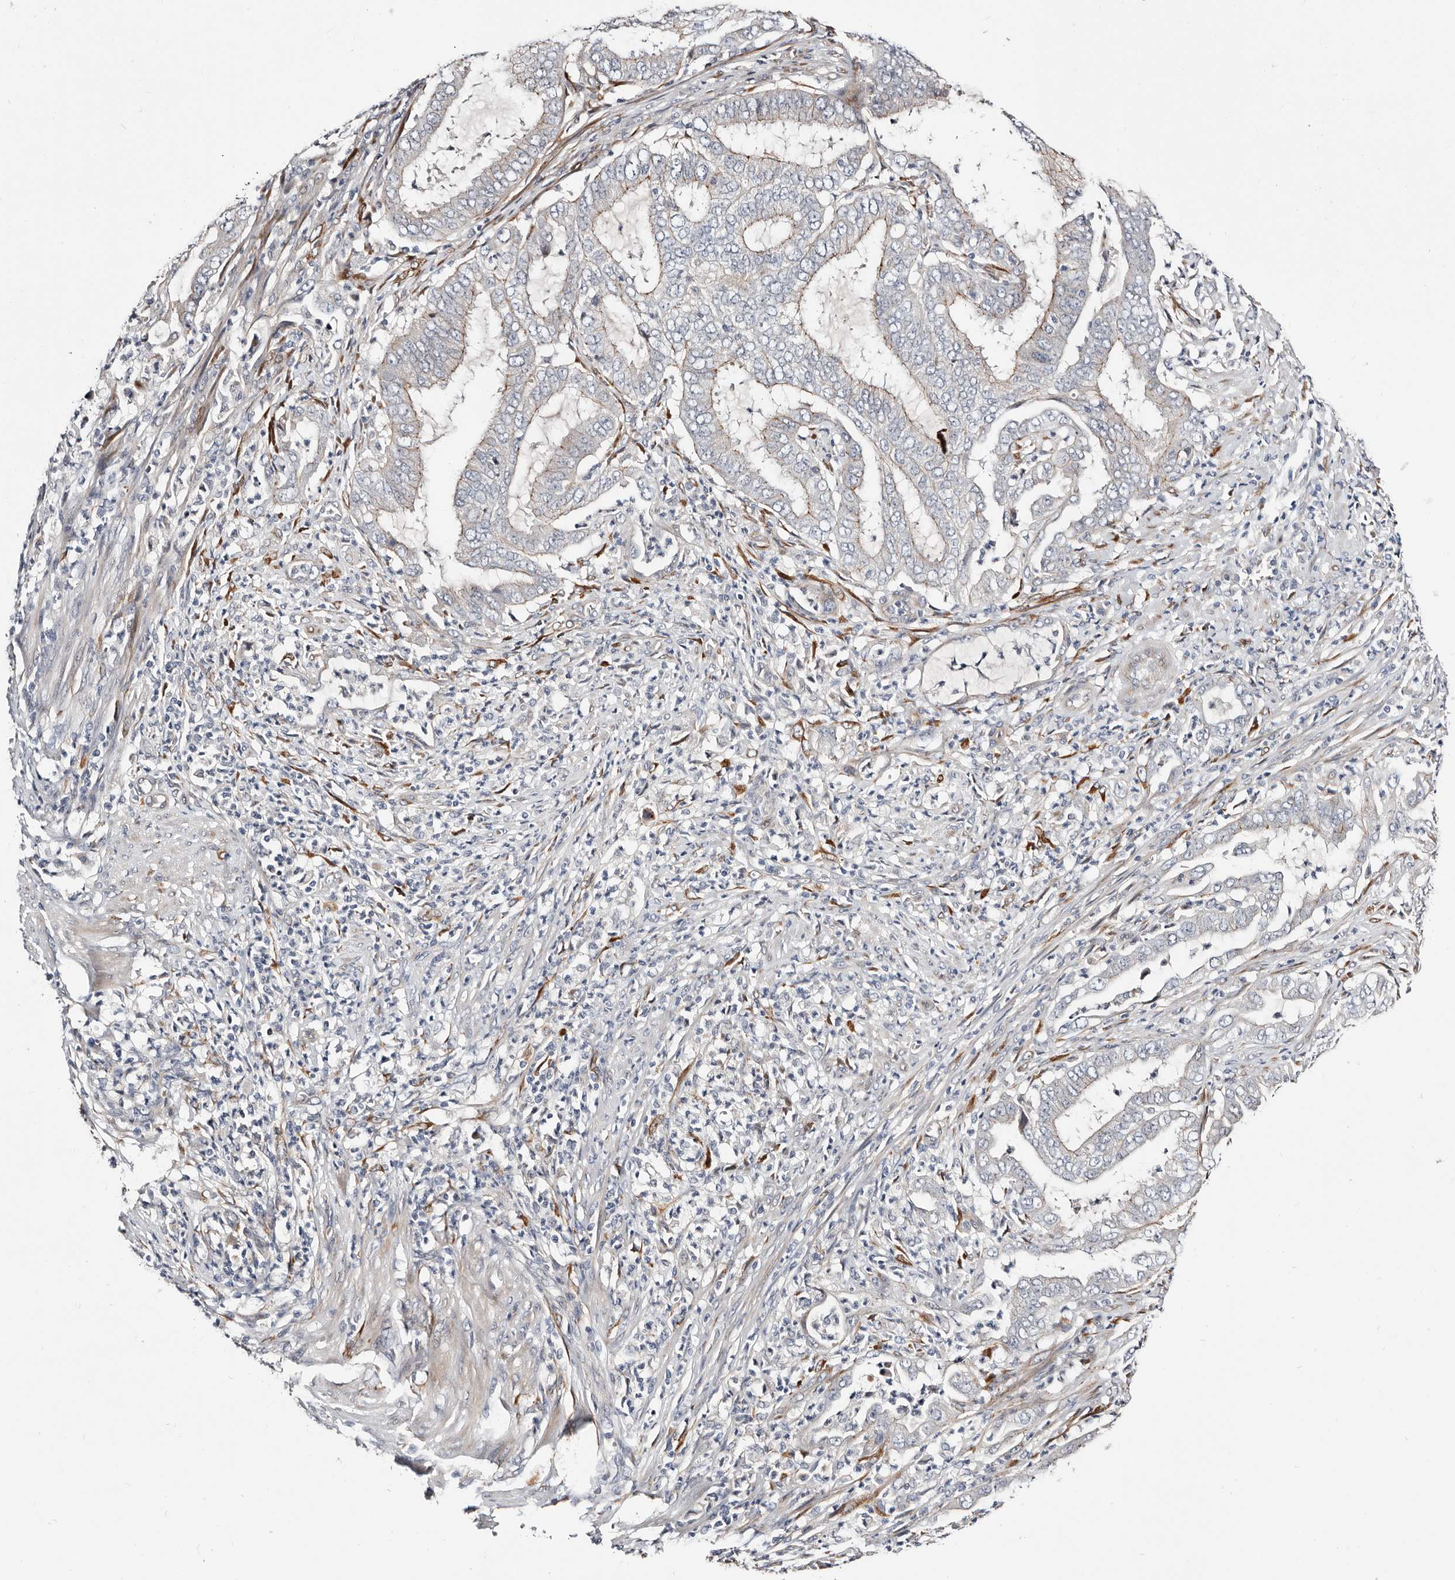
{"staining": {"intensity": "negative", "quantity": "none", "location": "none"}, "tissue": "endometrial cancer", "cell_type": "Tumor cells", "image_type": "cancer", "snomed": [{"axis": "morphology", "description": "Adenocarcinoma, NOS"}, {"axis": "topography", "description": "Endometrium"}], "caption": "The photomicrograph shows no significant expression in tumor cells of endometrial cancer (adenocarcinoma). (Brightfield microscopy of DAB (3,3'-diaminobenzidine) immunohistochemistry at high magnification).", "gene": "USH1C", "patient": {"sex": "female", "age": 51}}